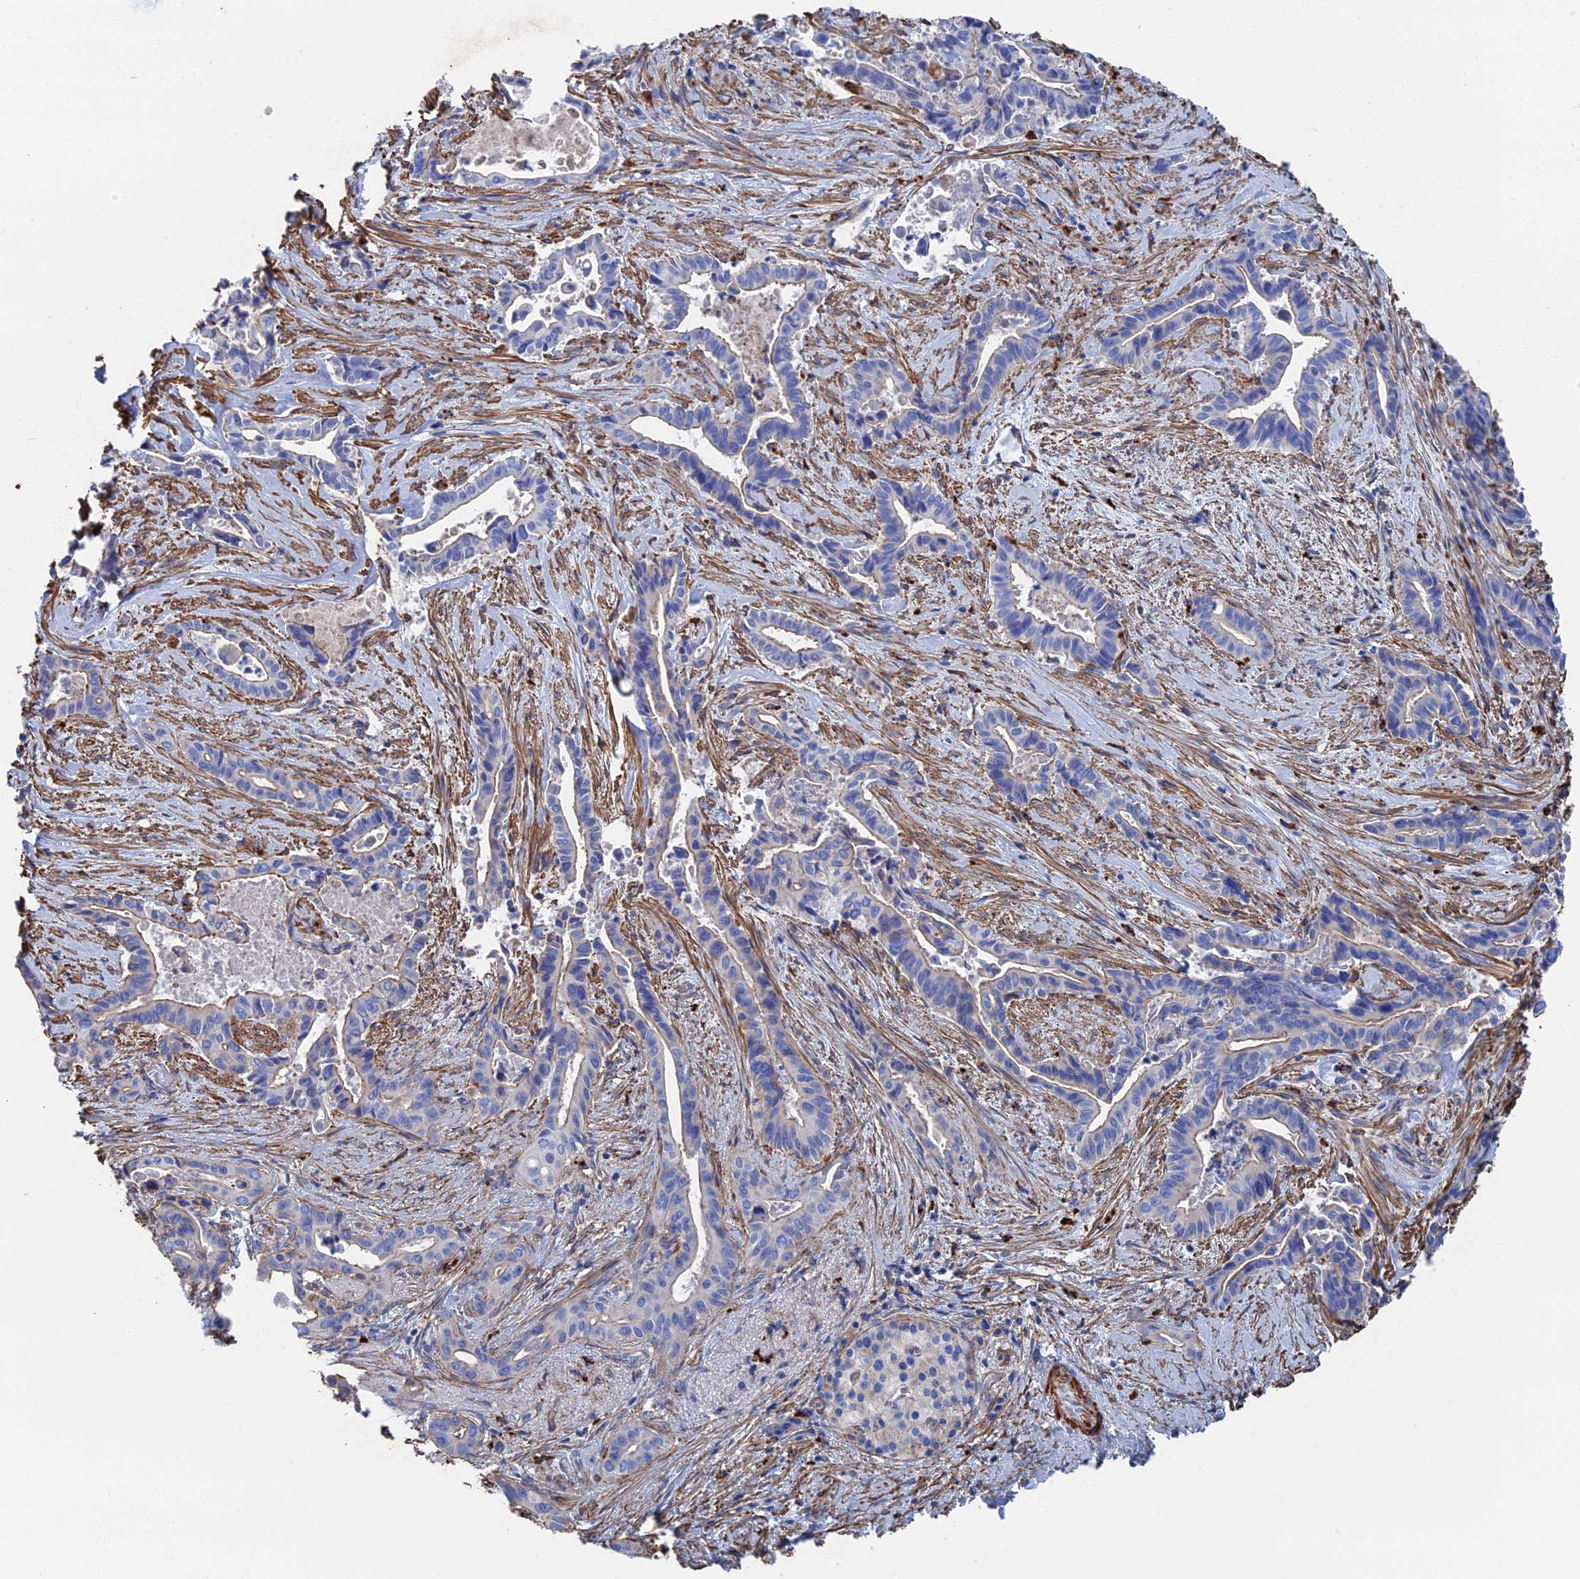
{"staining": {"intensity": "negative", "quantity": "none", "location": "none"}, "tissue": "pancreatic cancer", "cell_type": "Tumor cells", "image_type": "cancer", "snomed": [{"axis": "morphology", "description": "Adenocarcinoma, NOS"}, {"axis": "topography", "description": "Pancreas"}], "caption": "IHC histopathology image of neoplastic tissue: human pancreatic cancer stained with DAB demonstrates no significant protein staining in tumor cells. The staining is performed using DAB brown chromogen with nuclei counter-stained in using hematoxylin.", "gene": "STRA6", "patient": {"sex": "female", "age": 77}}